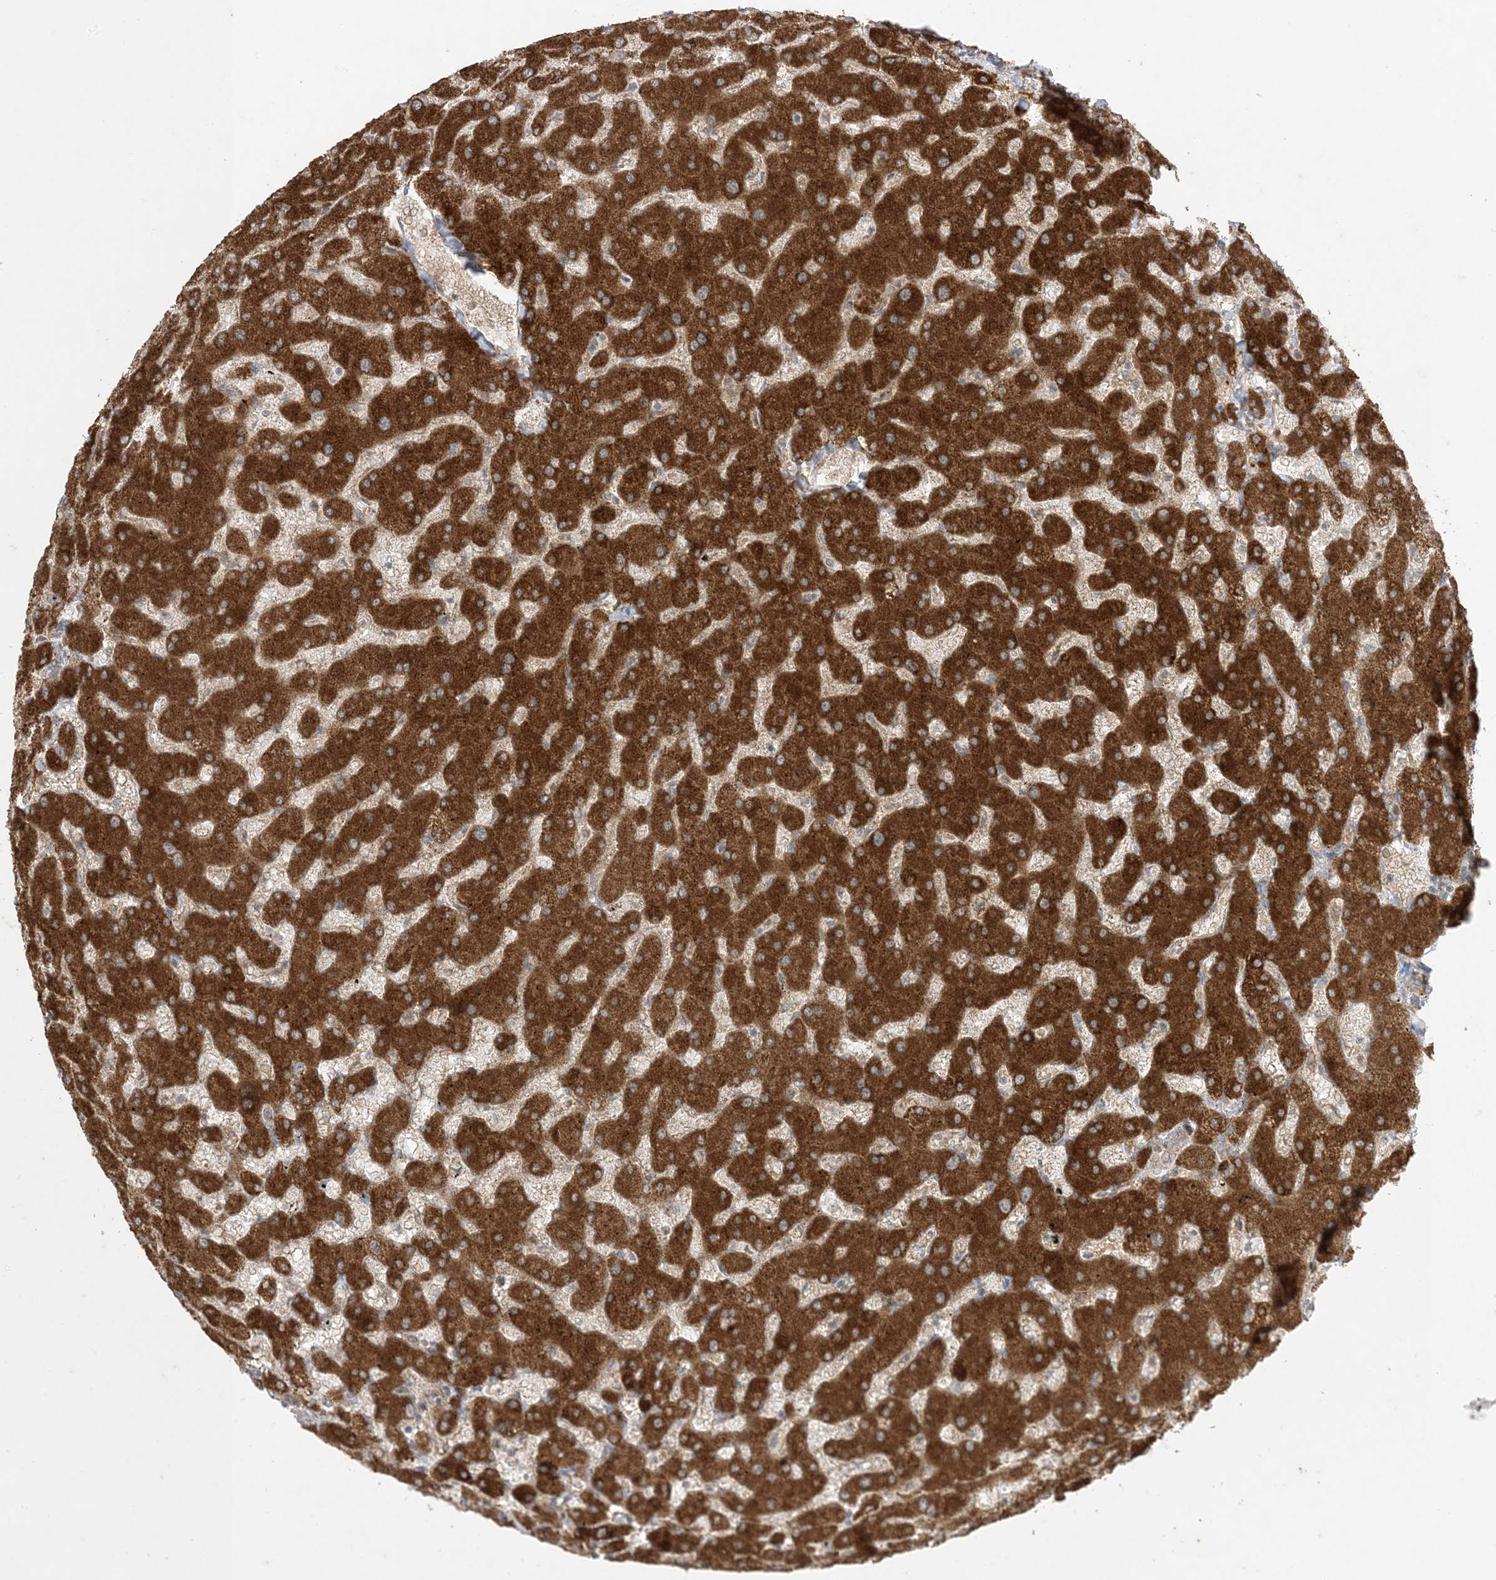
{"staining": {"intensity": "weak", "quantity": "<25%", "location": "cytoplasmic/membranous"}, "tissue": "liver", "cell_type": "Cholangiocytes", "image_type": "normal", "snomed": [{"axis": "morphology", "description": "Normal tissue, NOS"}, {"axis": "topography", "description": "Liver"}], "caption": "Human liver stained for a protein using immunohistochemistry exhibits no expression in cholangiocytes.", "gene": "ODC1", "patient": {"sex": "female", "age": 63}}